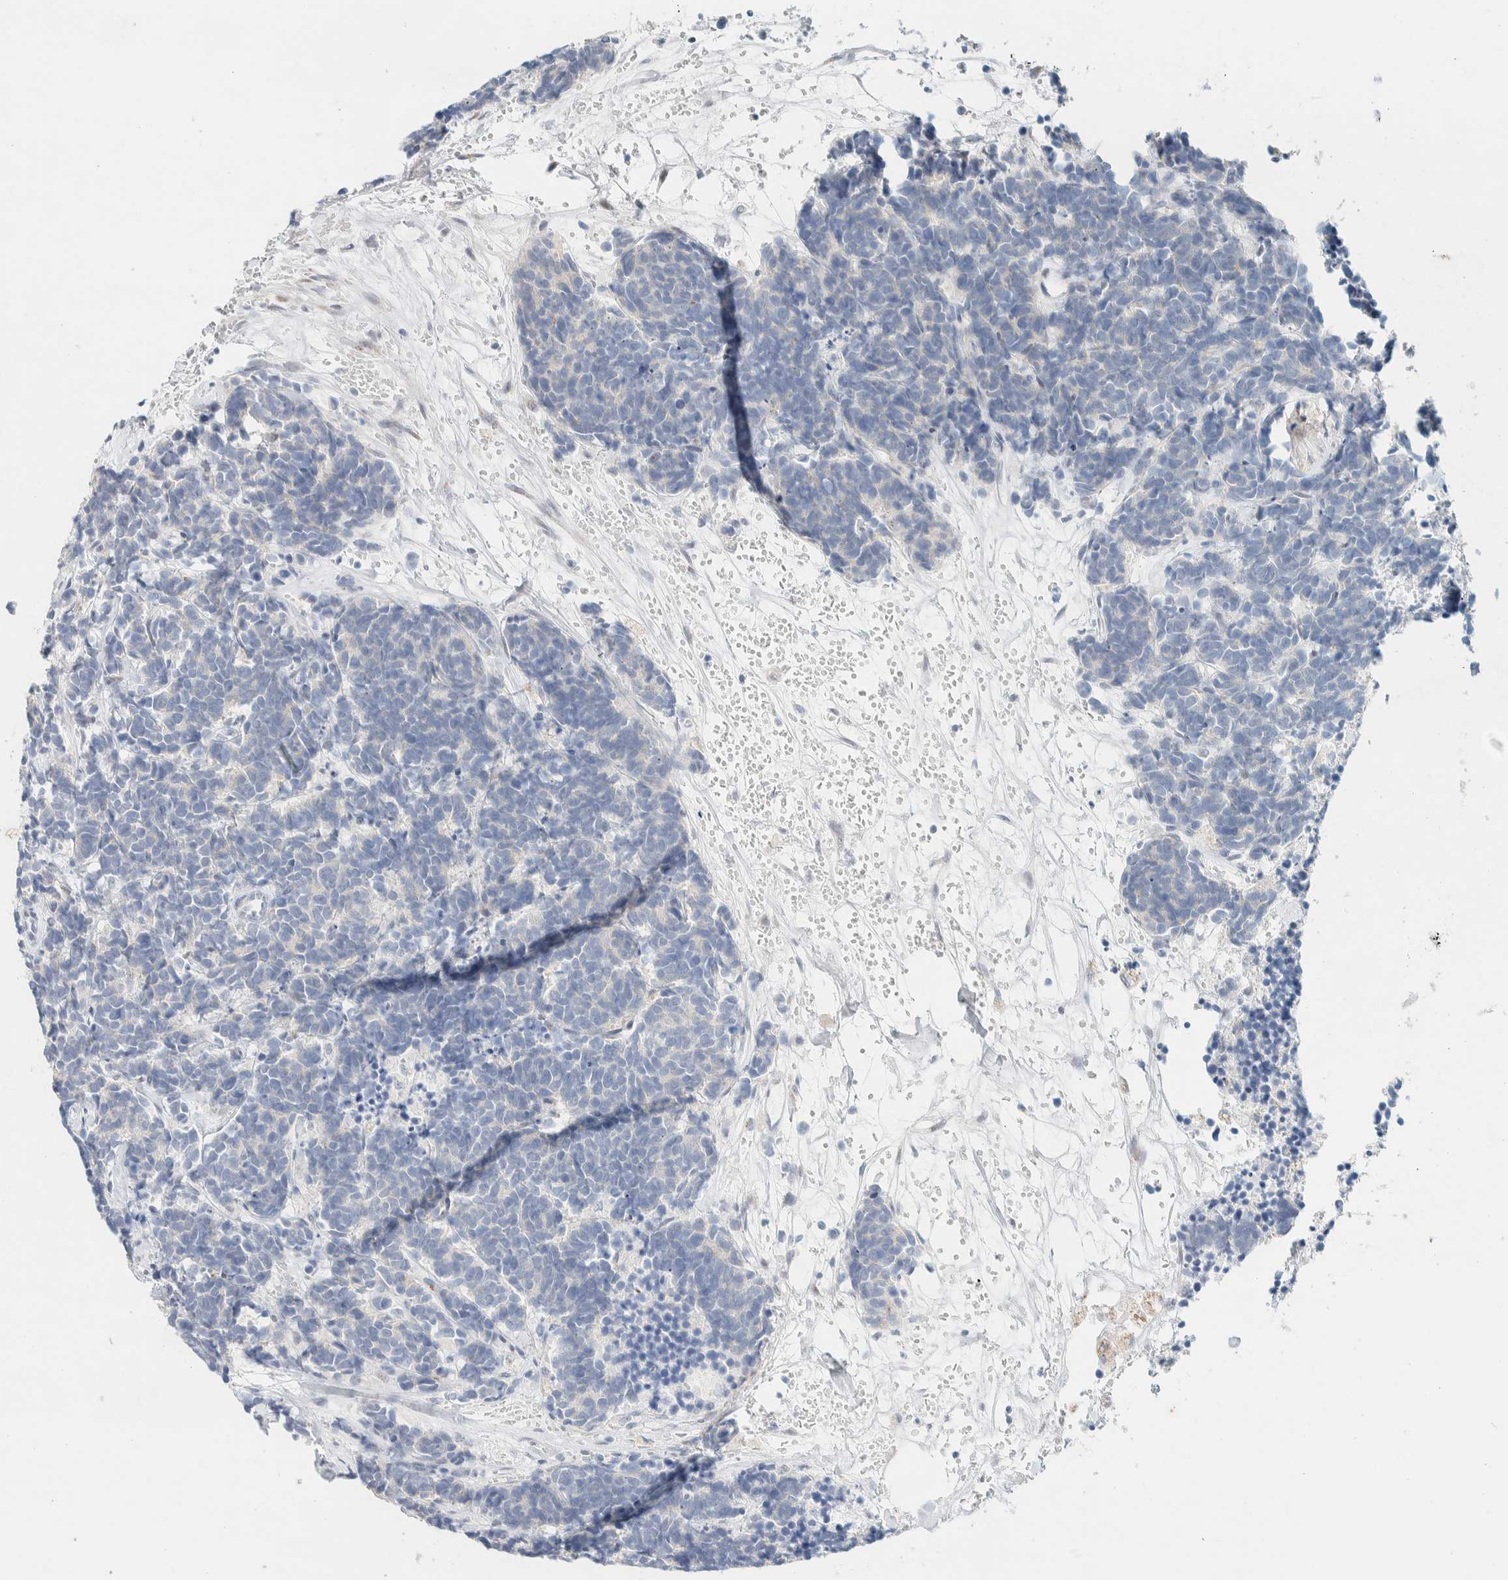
{"staining": {"intensity": "negative", "quantity": "none", "location": "none"}, "tissue": "carcinoid", "cell_type": "Tumor cells", "image_type": "cancer", "snomed": [{"axis": "morphology", "description": "Carcinoma, NOS"}, {"axis": "morphology", "description": "Carcinoid, malignant, NOS"}, {"axis": "topography", "description": "Urinary bladder"}], "caption": "Protein analysis of carcinoid displays no significant expression in tumor cells.", "gene": "SPNS3", "patient": {"sex": "male", "age": 57}}